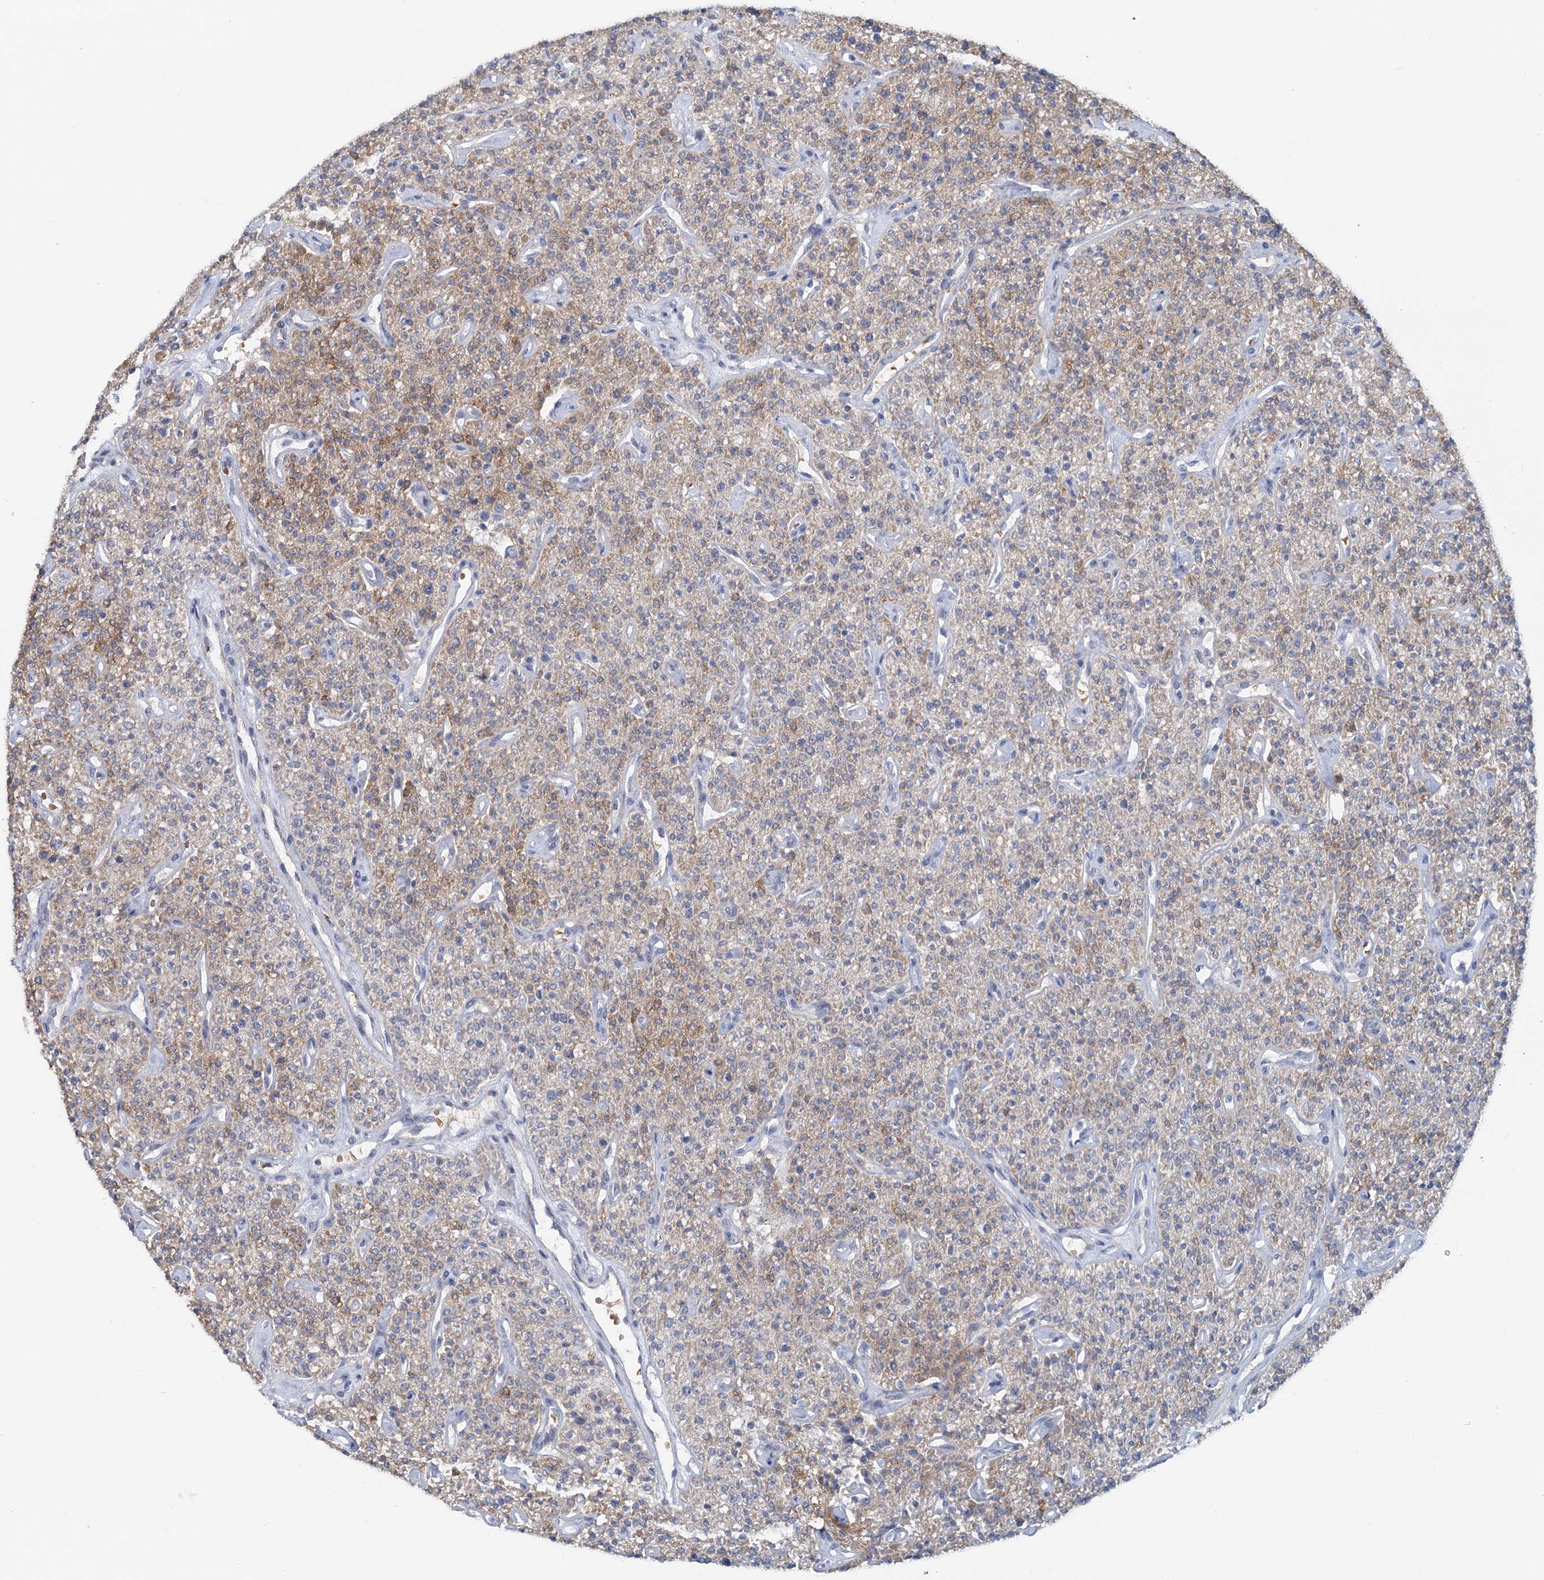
{"staining": {"intensity": "moderate", "quantity": ">75%", "location": "cytoplasmic/membranous"}, "tissue": "parathyroid gland", "cell_type": "Glandular cells", "image_type": "normal", "snomed": [{"axis": "morphology", "description": "Normal tissue, NOS"}, {"axis": "topography", "description": "Parathyroid gland"}], "caption": "About >75% of glandular cells in unremarkable human parathyroid gland show moderate cytoplasmic/membranous protein positivity as visualized by brown immunohistochemical staining.", "gene": "CIB4", "patient": {"sex": "male", "age": 46}}